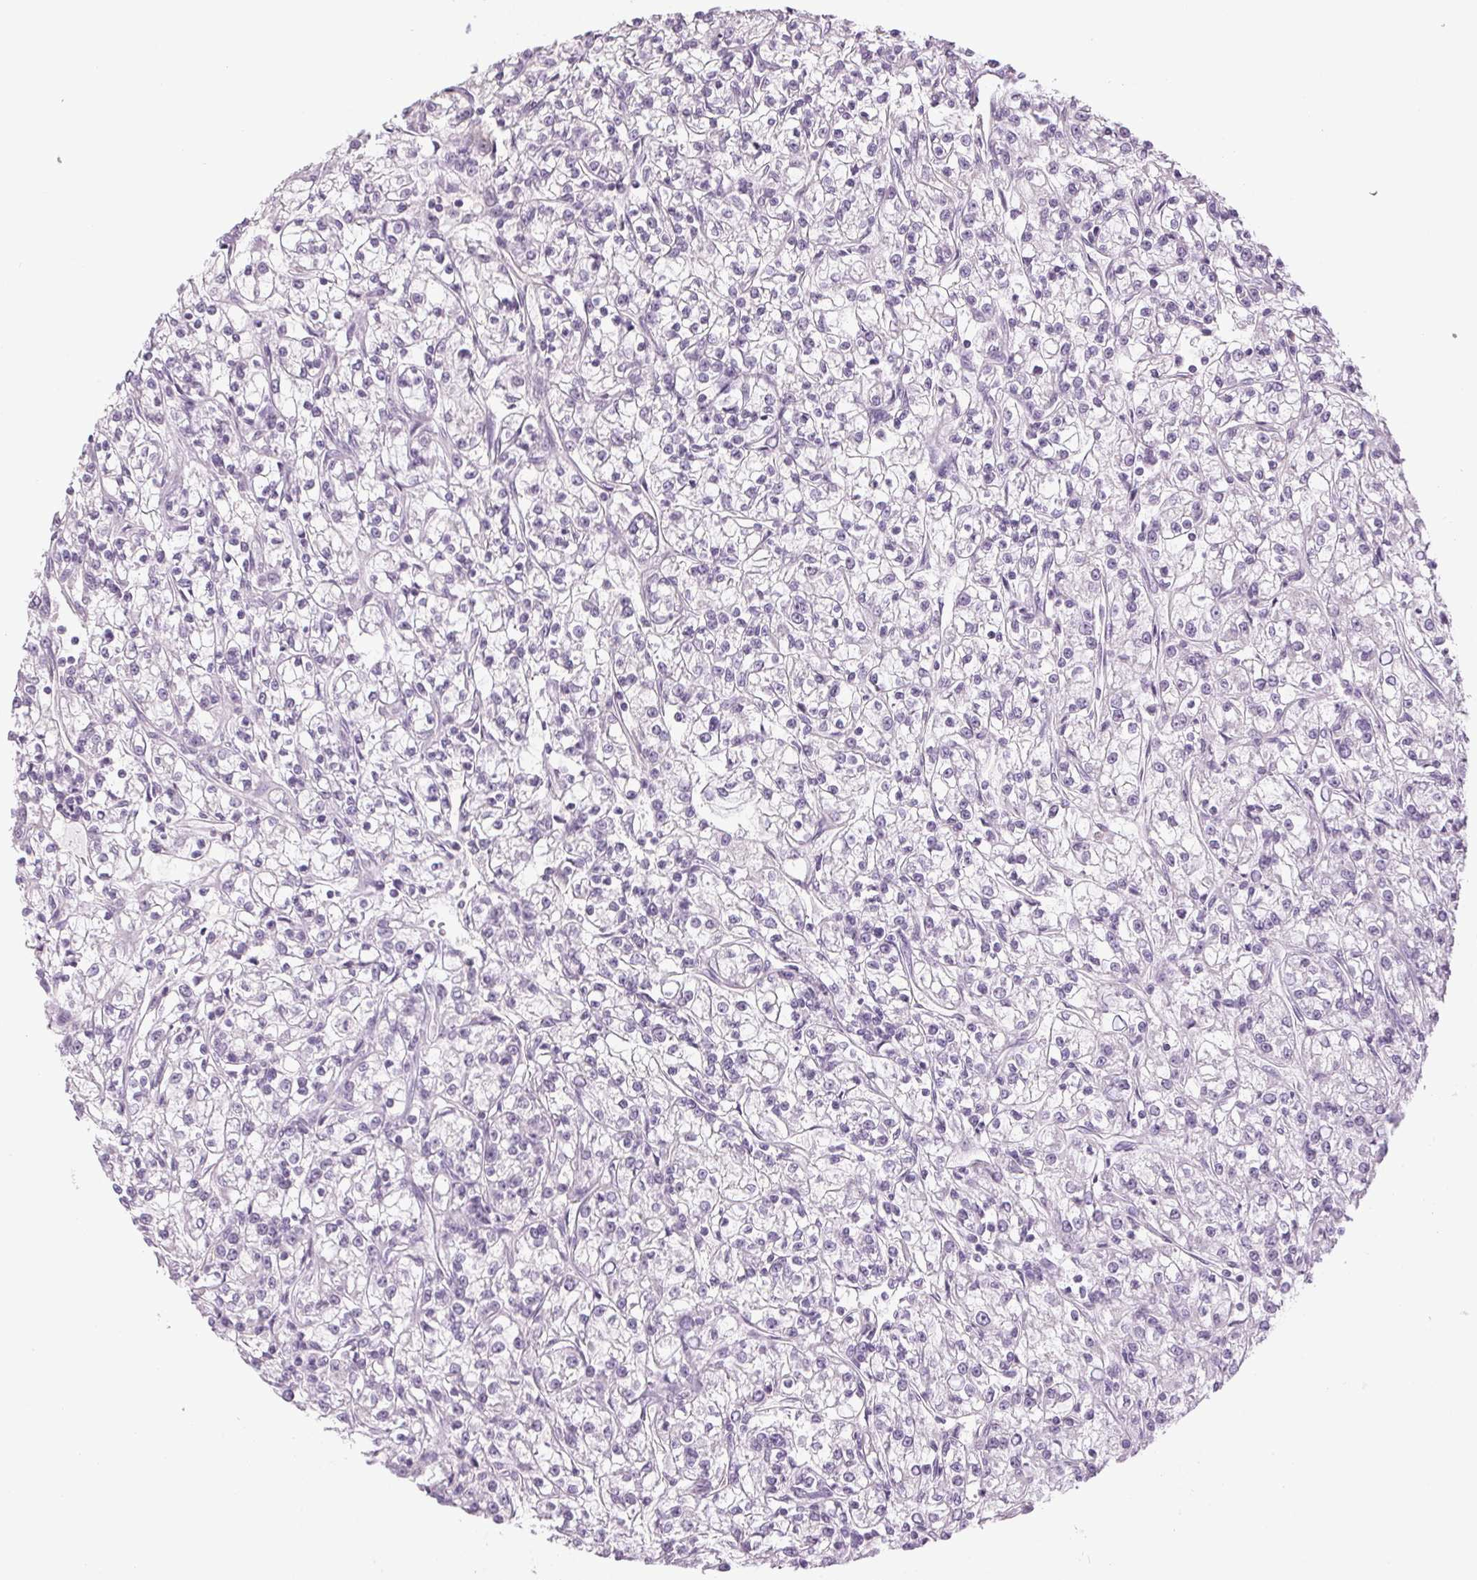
{"staining": {"intensity": "negative", "quantity": "none", "location": "none"}, "tissue": "renal cancer", "cell_type": "Tumor cells", "image_type": "cancer", "snomed": [{"axis": "morphology", "description": "Adenocarcinoma, NOS"}, {"axis": "topography", "description": "Kidney"}], "caption": "A histopathology image of human renal cancer is negative for staining in tumor cells.", "gene": "DNAJC6", "patient": {"sex": "female", "age": 59}}